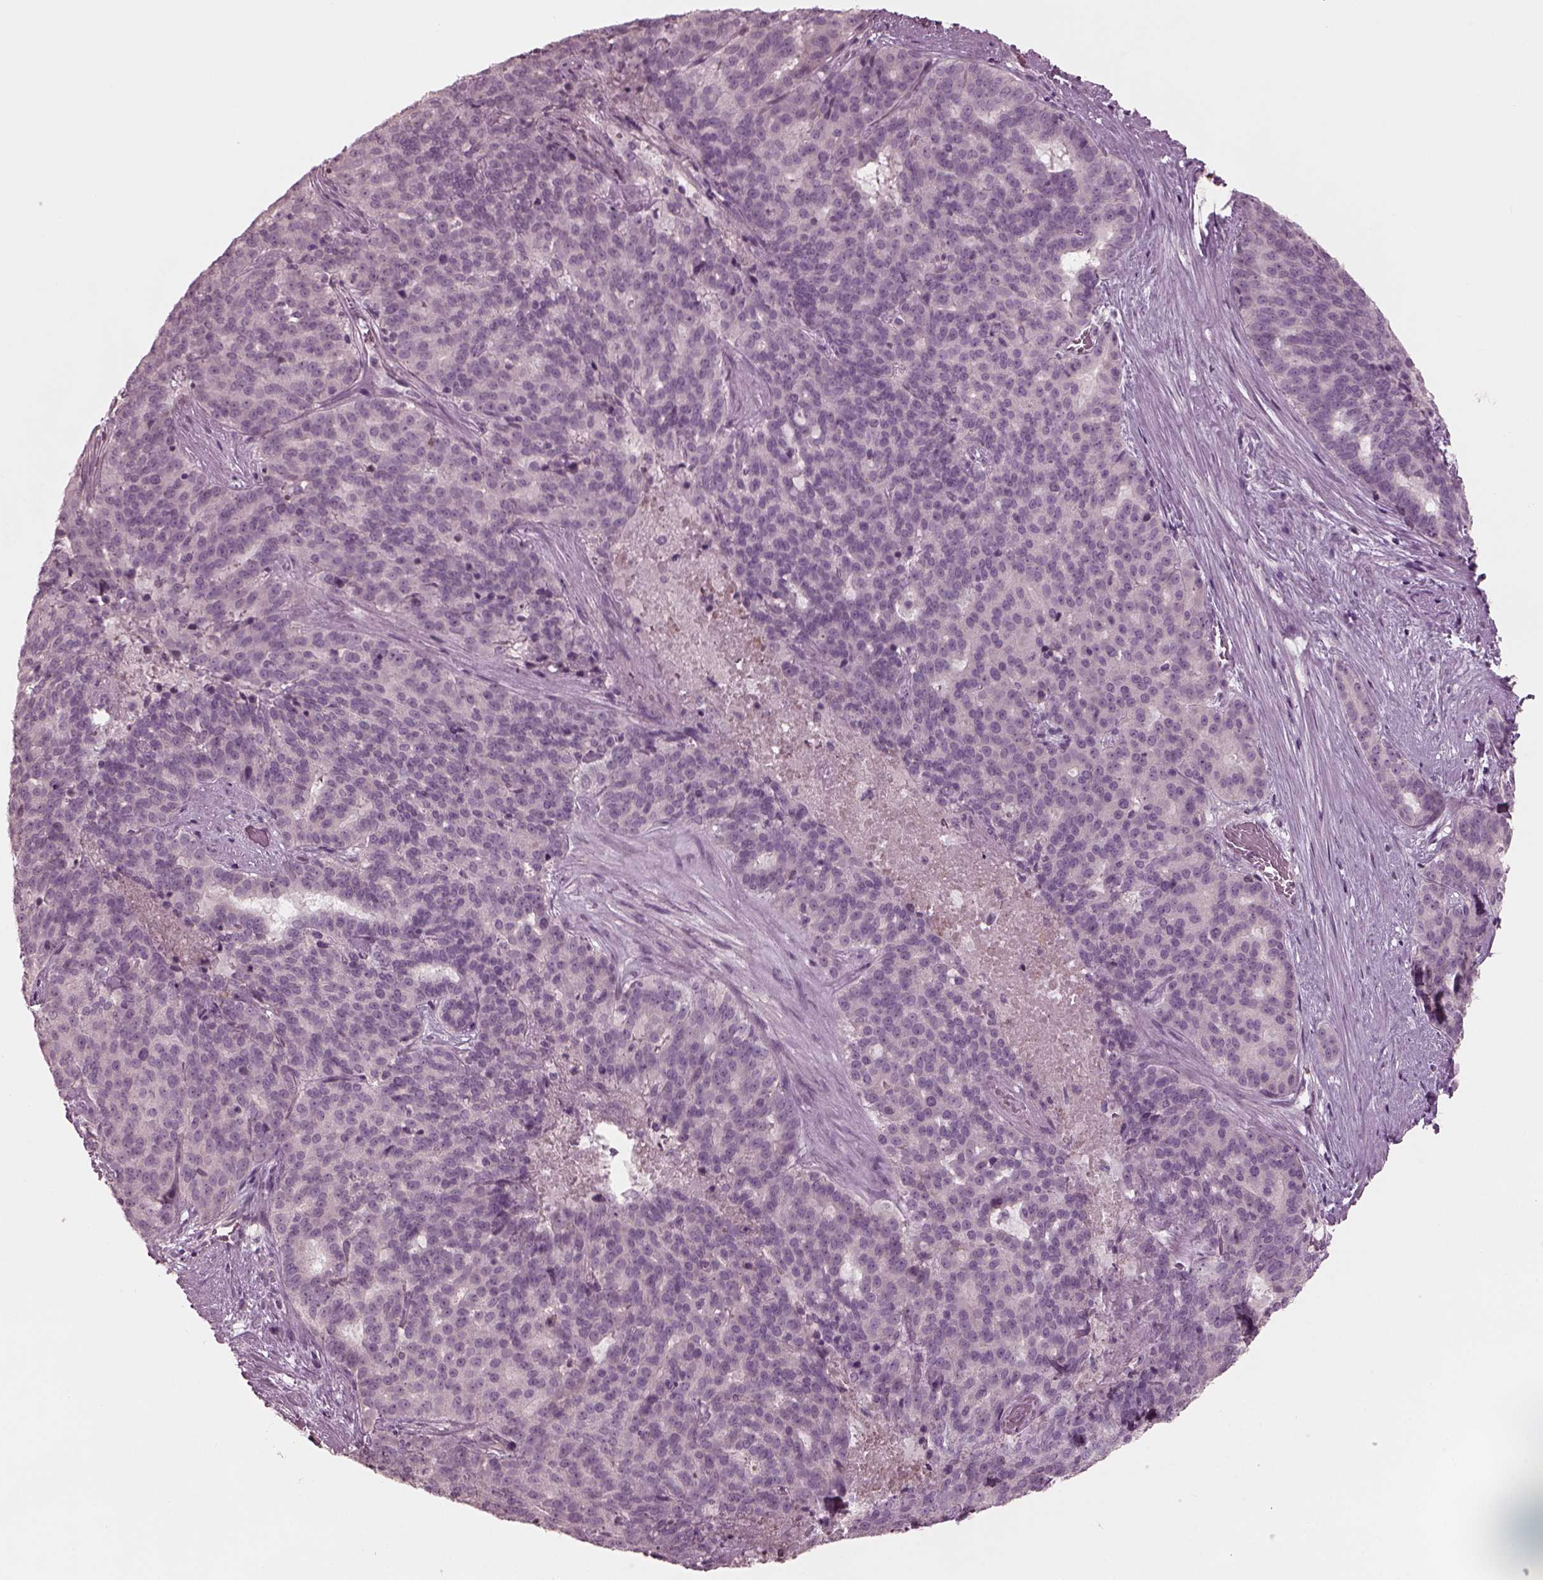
{"staining": {"intensity": "negative", "quantity": "none", "location": "none"}, "tissue": "liver cancer", "cell_type": "Tumor cells", "image_type": "cancer", "snomed": [{"axis": "morphology", "description": "Cholangiocarcinoma"}, {"axis": "topography", "description": "Liver"}], "caption": "Liver cancer was stained to show a protein in brown. There is no significant expression in tumor cells.", "gene": "YY2", "patient": {"sex": "female", "age": 47}}